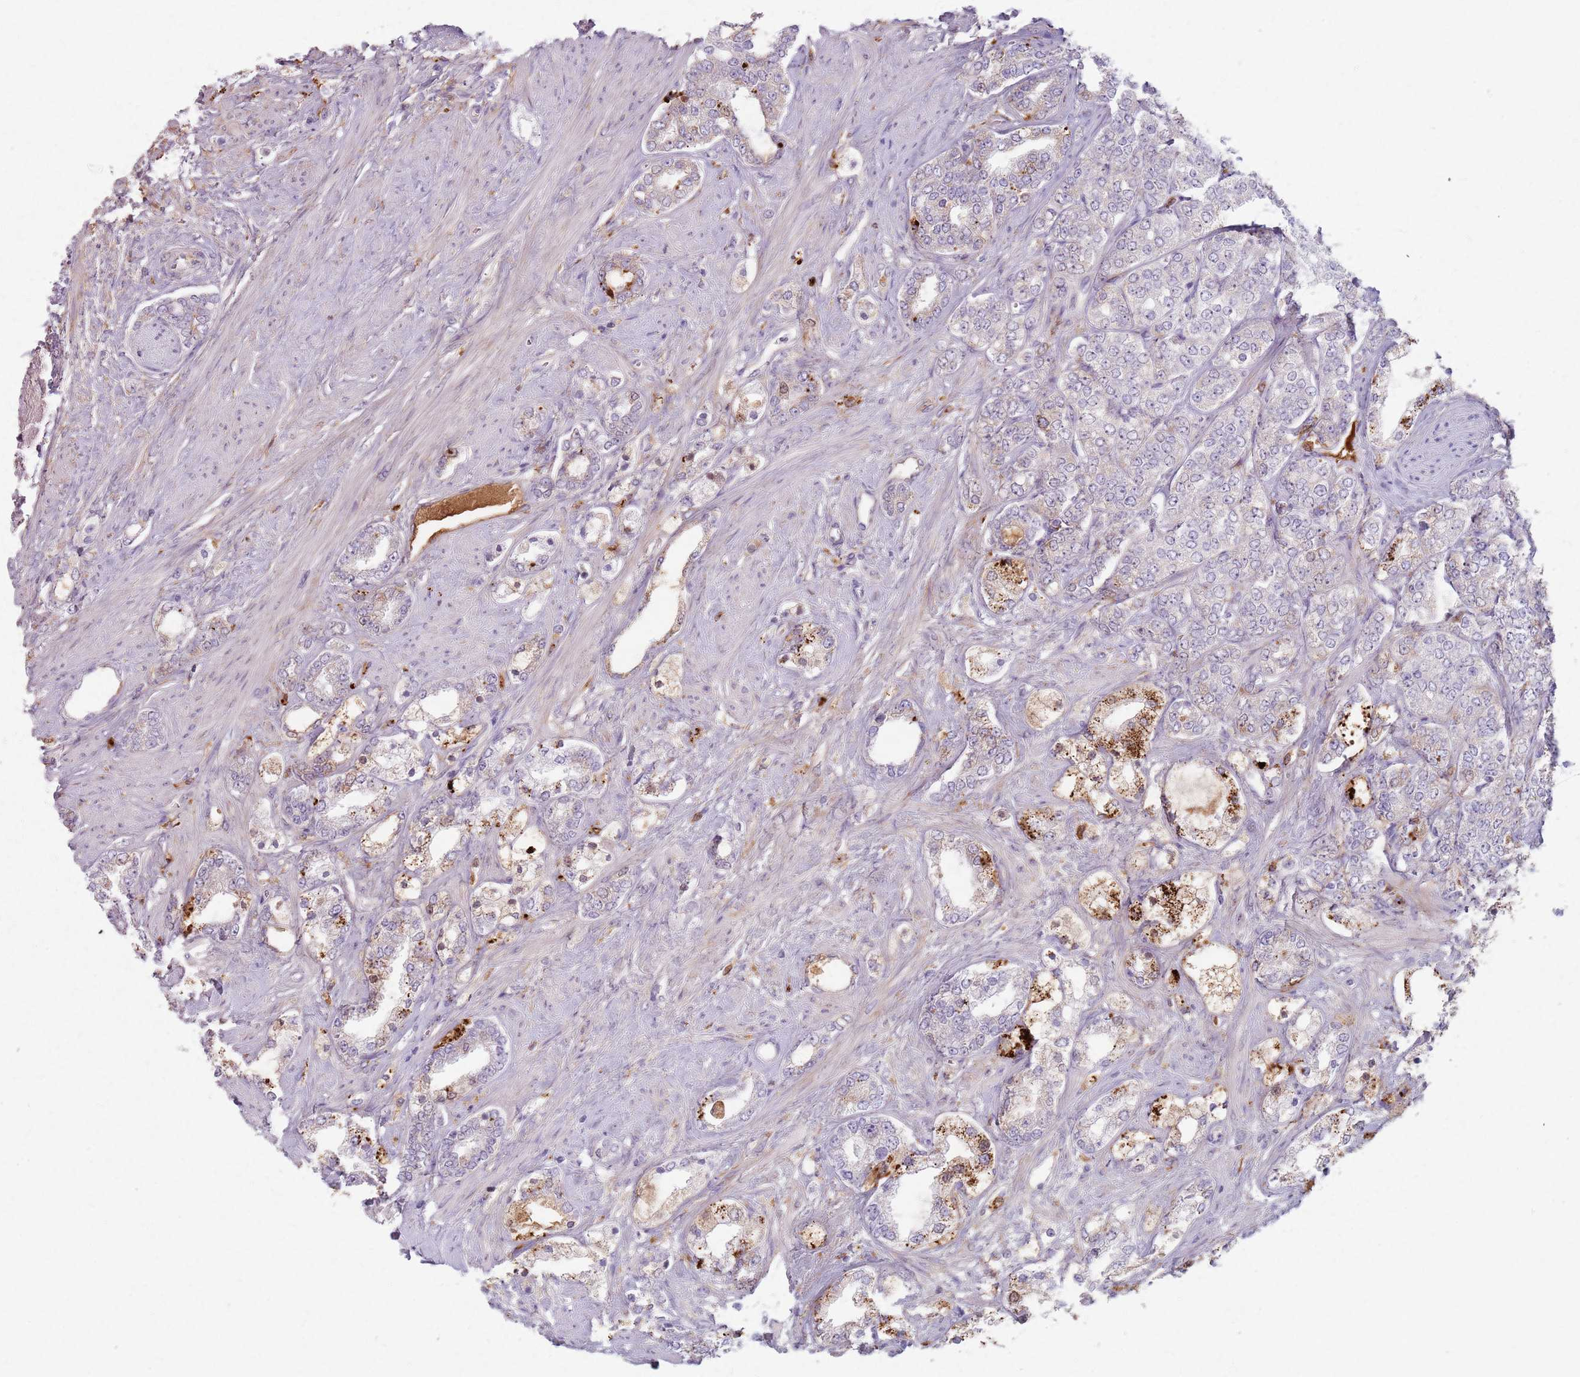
{"staining": {"intensity": "moderate", "quantity": "<25%", "location": "cytoplasmic/membranous"}, "tissue": "prostate cancer", "cell_type": "Tumor cells", "image_type": "cancer", "snomed": [{"axis": "morphology", "description": "Adenocarcinoma, High grade"}, {"axis": "topography", "description": "Prostate"}], "caption": "A low amount of moderate cytoplasmic/membranous positivity is seen in about <25% of tumor cells in prostate high-grade adenocarcinoma tissue. The staining was performed using DAB (3,3'-diaminobenzidine) to visualize the protein expression in brown, while the nuclei were stained in blue with hematoxylin (Magnification: 20x).", "gene": "COLGALT1", "patient": {"sex": "male", "age": 64}}